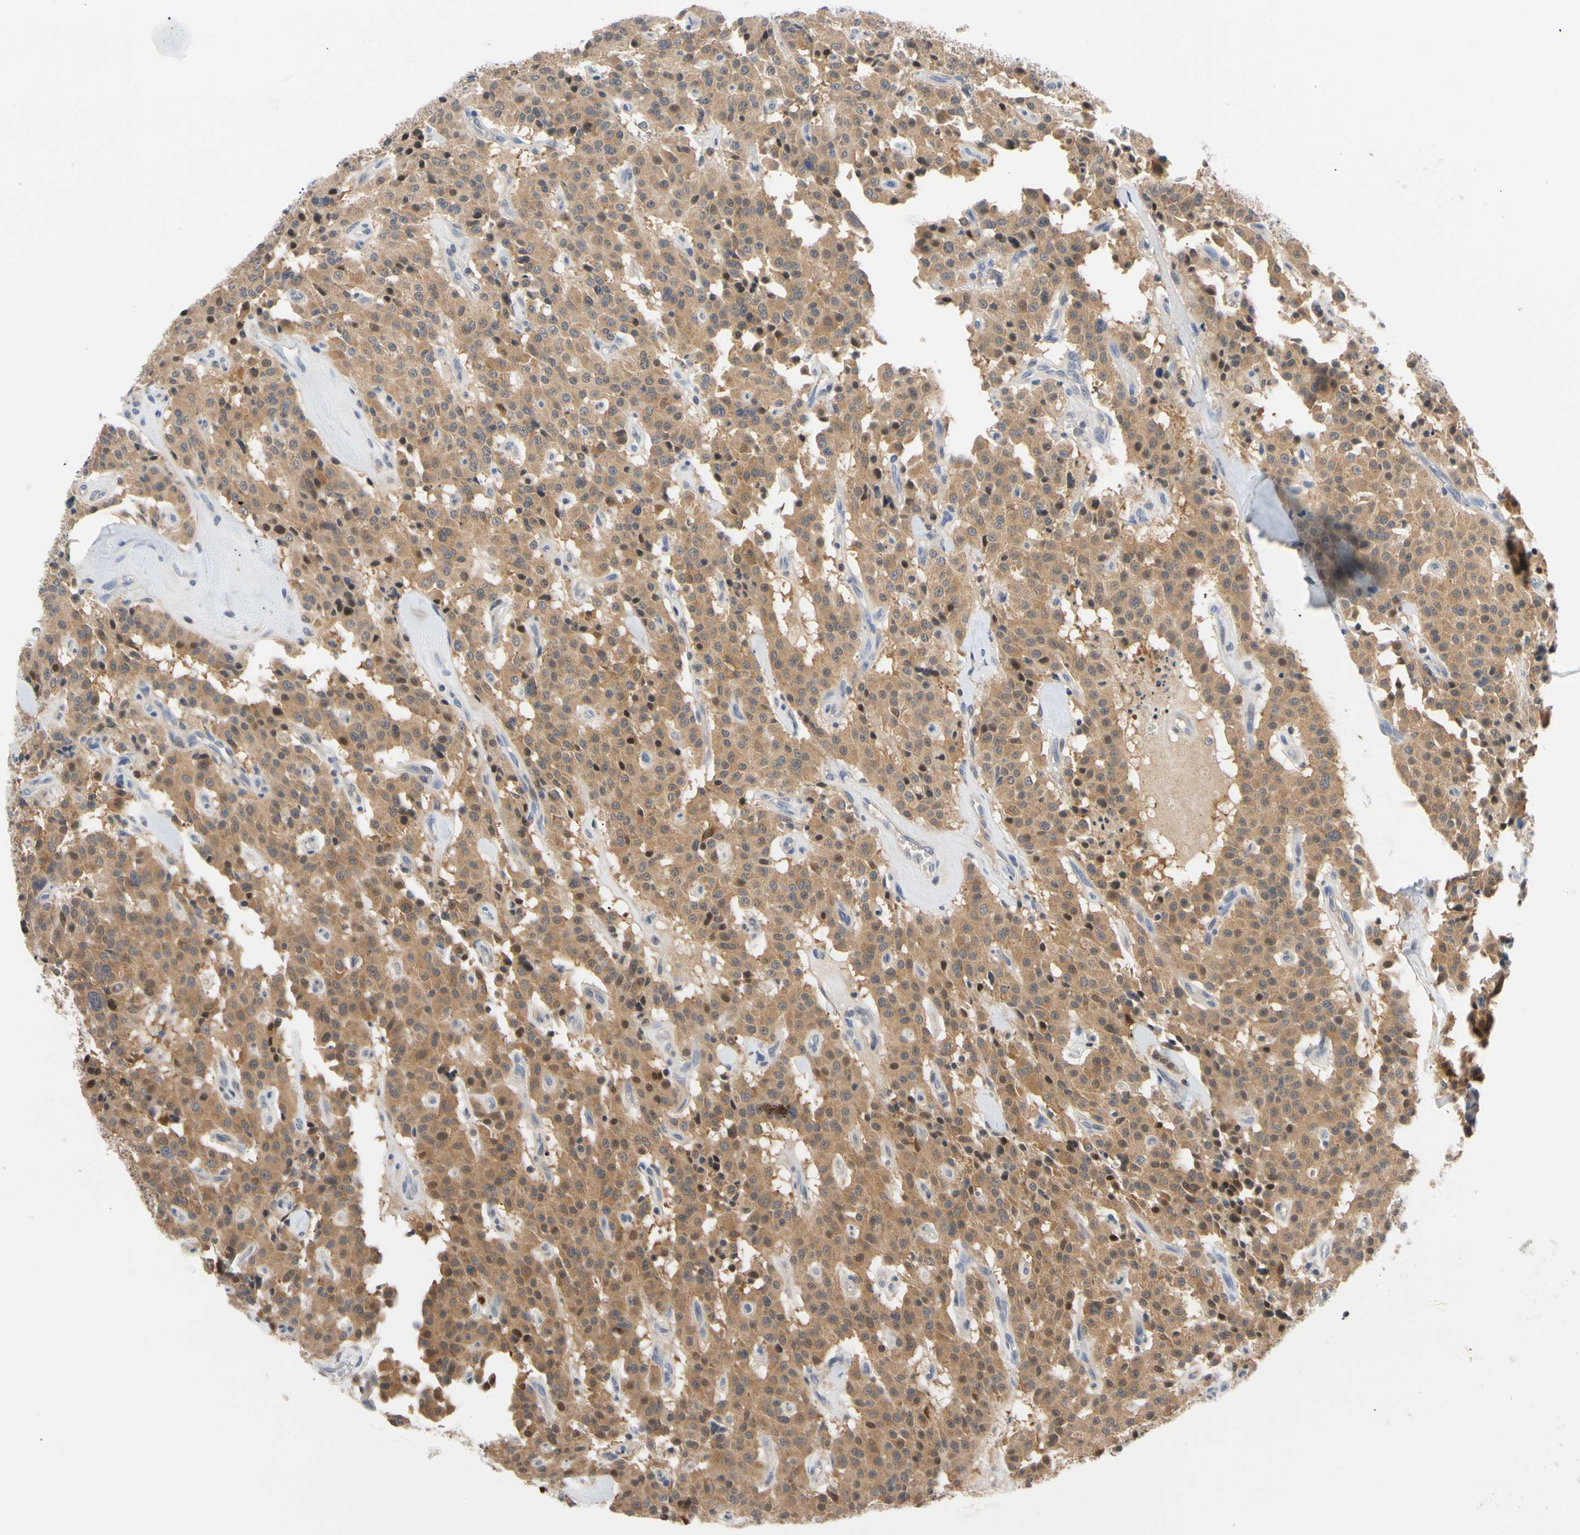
{"staining": {"intensity": "moderate", "quantity": ">75%", "location": "cytoplasmic/membranous"}, "tissue": "carcinoid", "cell_type": "Tumor cells", "image_type": "cancer", "snomed": [{"axis": "morphology", "description": "Carcinoid, malignant, NOS"}, {"axis": "topography", "description": "Lung"}], "caption": "Tumor cells show medium levels of moderate cytoplasmic/membranous positivity in about >75% of cells in human carcinoid. Ihc stains the protein in brown and the nuclei are stained blue.", "gene": "SEC23B", "patient": {"sex": "male", "age": 30}}